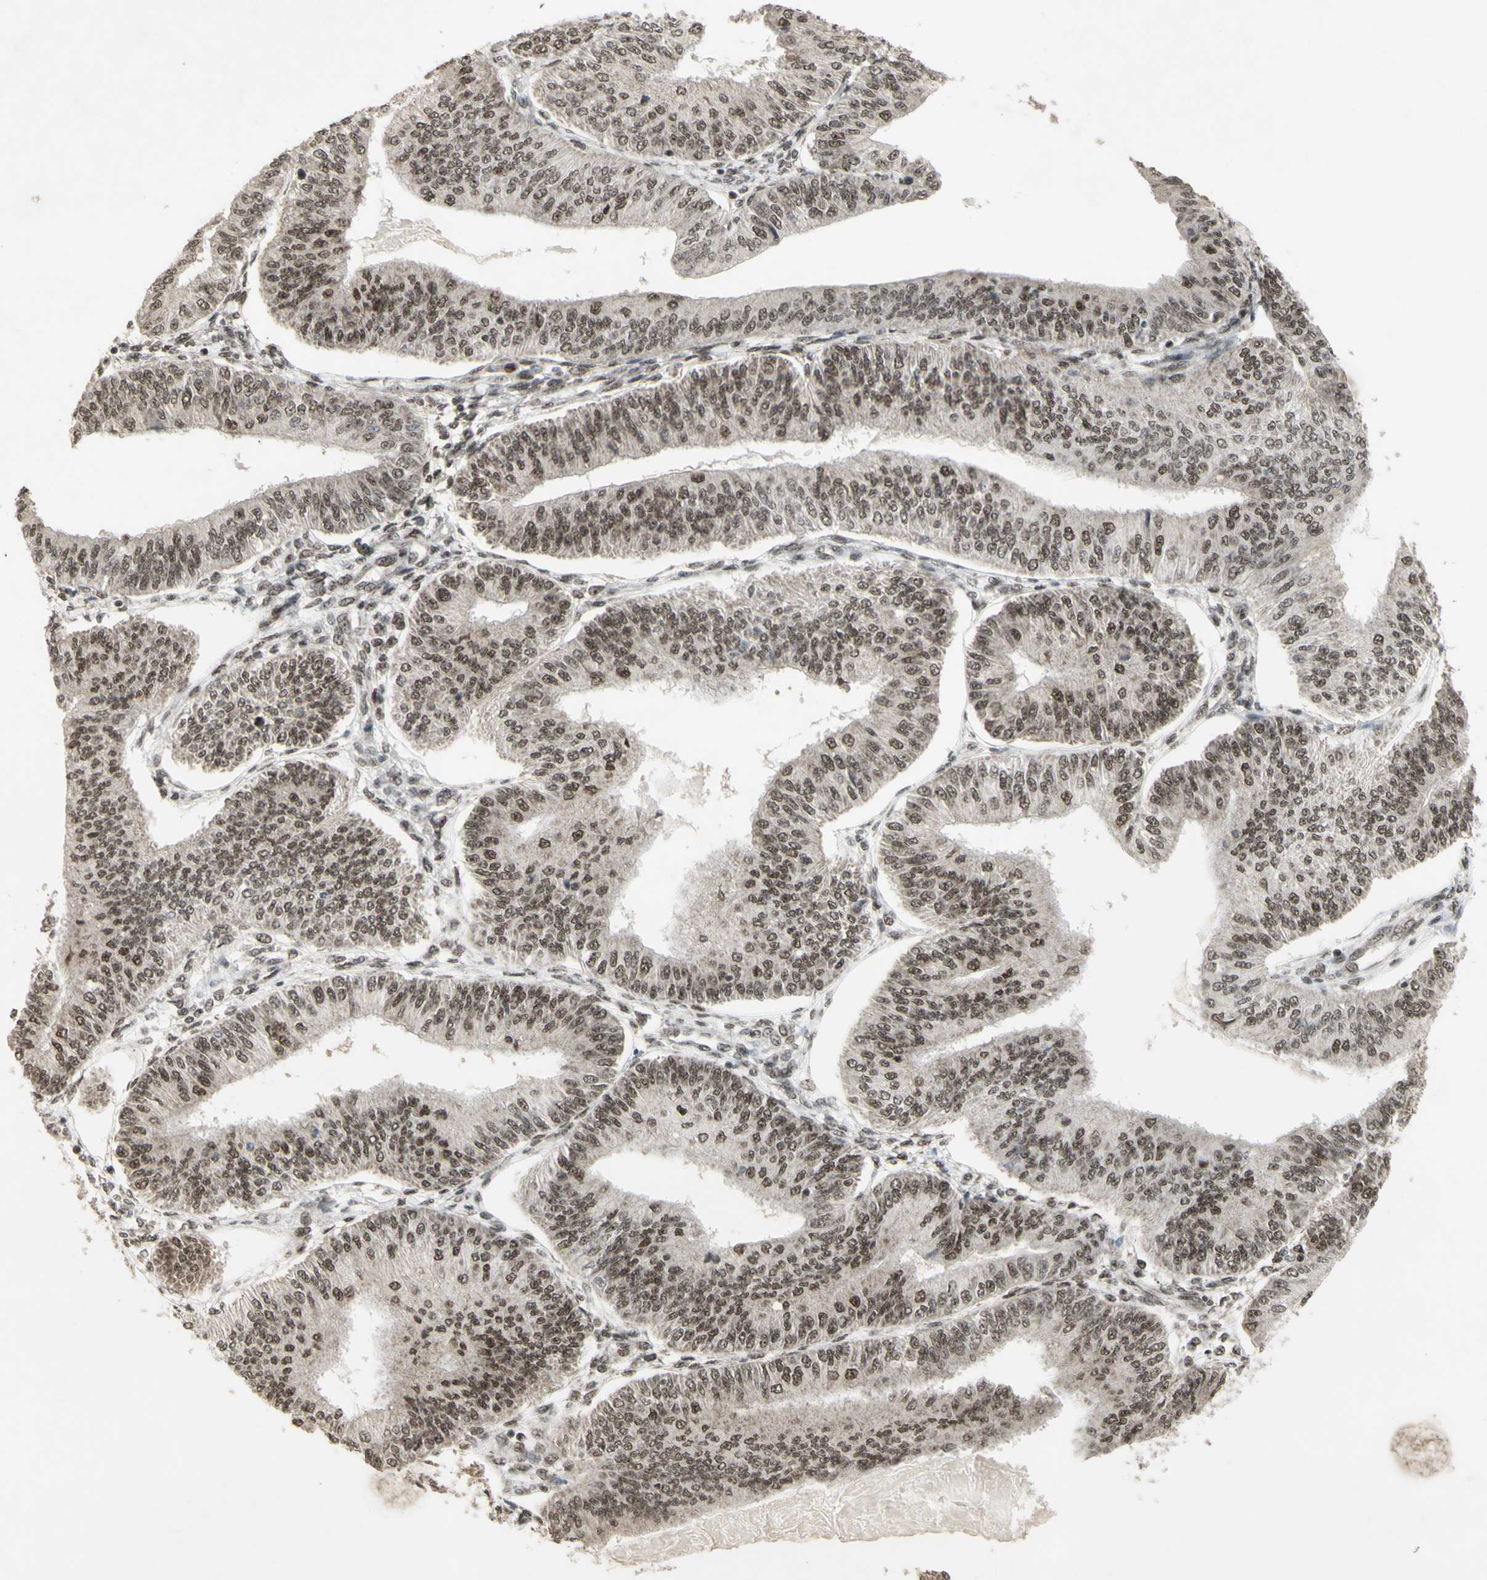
{"staining": {"intensity": "moderate", "quantity": "25%-75%", "location": "nuclear"}, "tissue": "endometrial cancer", "cell_type": "Tumor cells", "image_type": "cancer", "snomed": [{"axis": "morphology", "description": "Adenocarcinoma, NOS"}, {"axis": "topography", "description": "Endometrium"}], "caption": "Immunohistochemistry histopathology image of endometrial cancer stained for a protein (brown), which reveals medium levels of moderate nuclear positivity in approximately 25%-75% of tumor cells.", "gene": "CCNT1", "patient": {"sex": "female", "age": 58}}